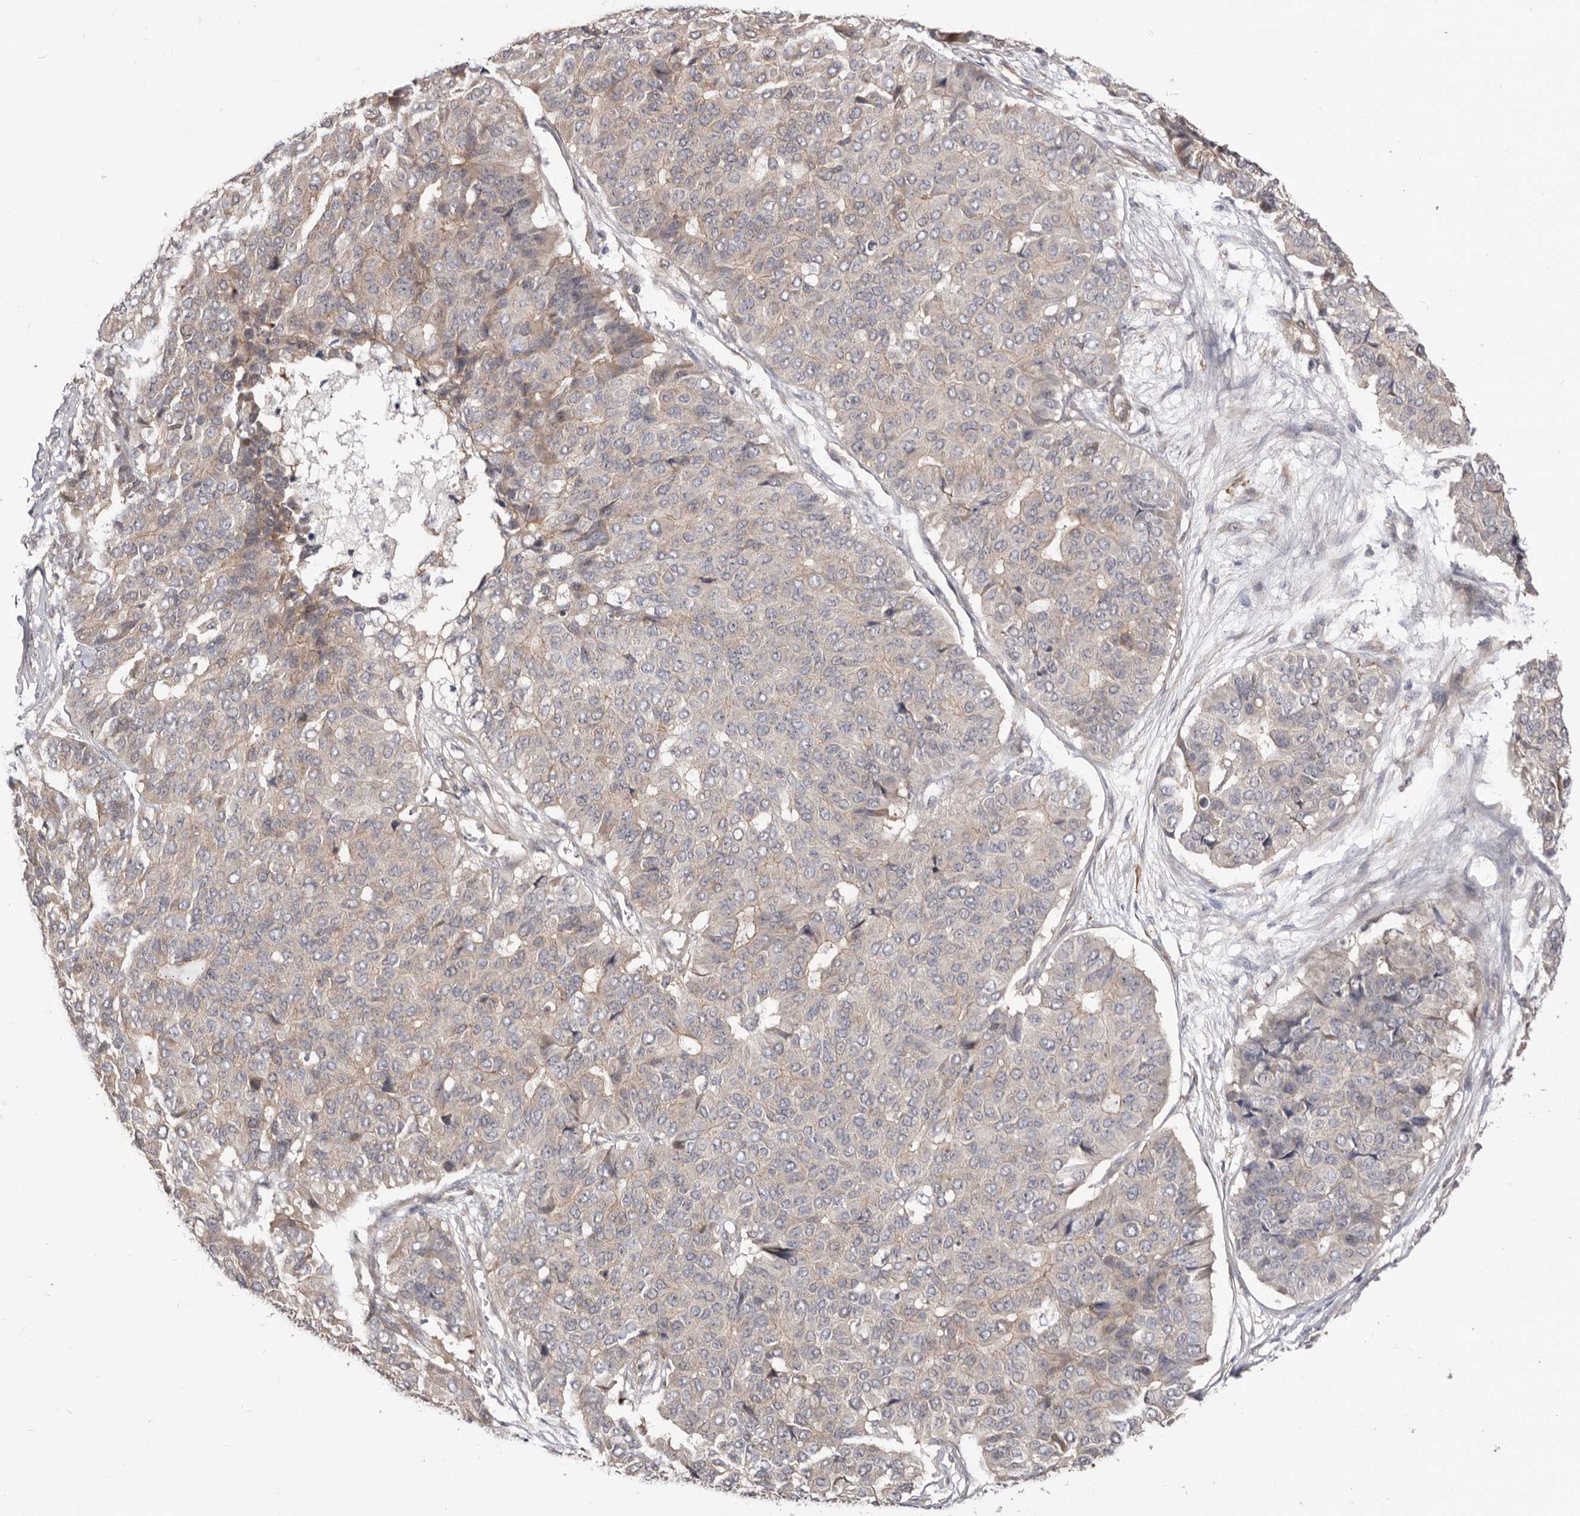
{"staining": {"intensity": "weak", "quantity": "<25%", "location": "cytoplasmic/membranous"}, "tissue": "pancreatic cancer", "cell_type": "Tumor cells", "image_type": "cancer", "snomed": [{"axis": "morphology", "description": "Adenocarcinoma, NOS"}, {"axis": "topography", "description": "Pancreas"}], "caption": "Histopathology image shows no significant protein expression in tumor cells of pancreatic cancer.", "gene": "GPATCH4", "patient": {"sex": "male", "age": 50}}